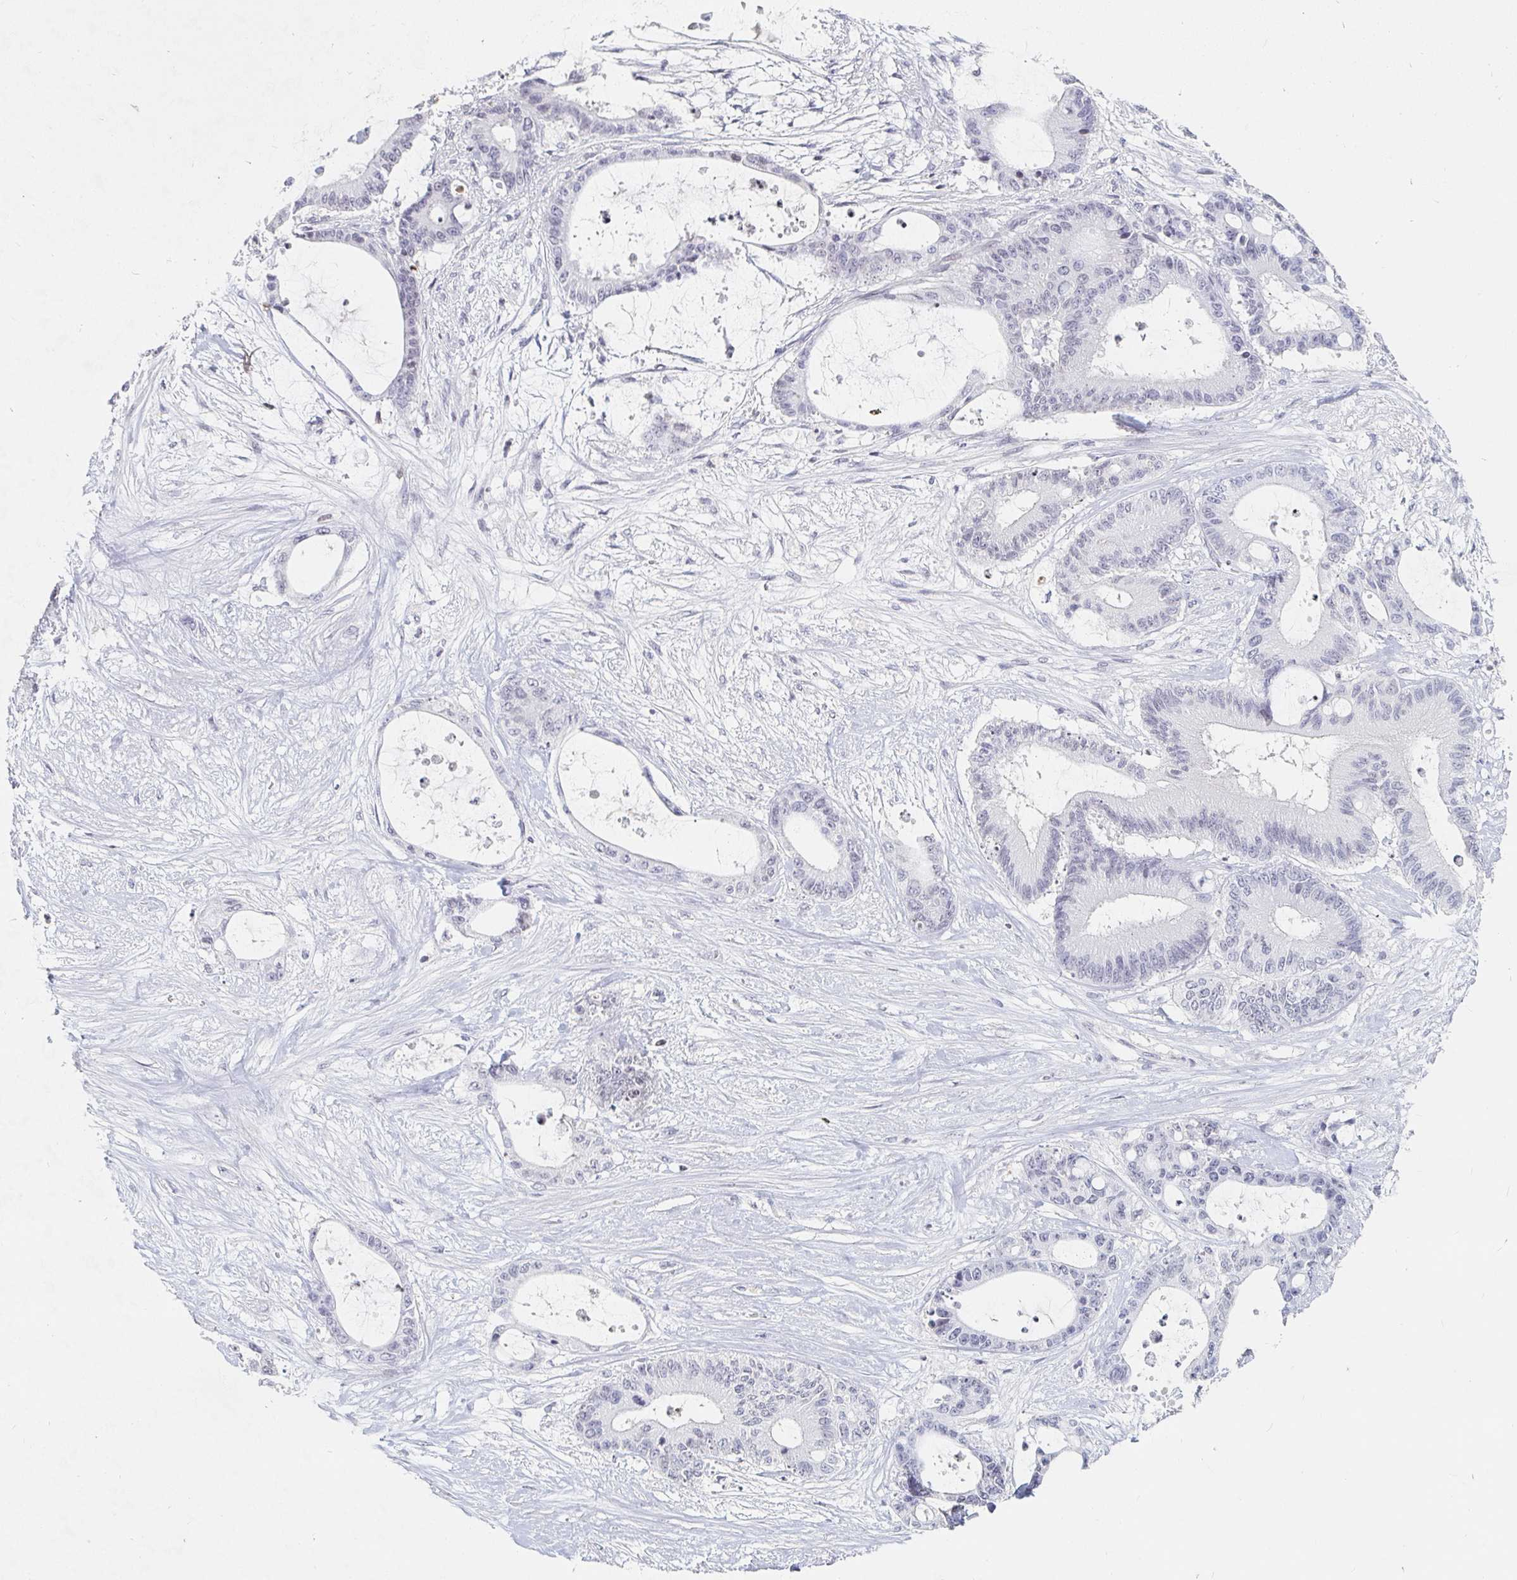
{"staining": {"intensity": "negative", "quantity": "none", "location": "none"}, "tissue": "liver cancer", "cell_type": "Tumor cells", "image_type": "cancer", "snomed": [{"axis": "morphology", "description": "Normal tissue, NOS"}, {"axis": "morphology", "description": "Cholangiocarcinoma"}, {"axis": "topography", "description": "Liver"}, {"axis": "topography", "description": "Peripheral nerve tissue"}], "caption": "An immunohistochemistry (IHC) image of cholangiocarcinoma (liver) is shown. There is no staining in tumor cells of cholangiocarcinoma (liver).", "gene": "NME9", "patient": {"sex": "female", "age": 73}}